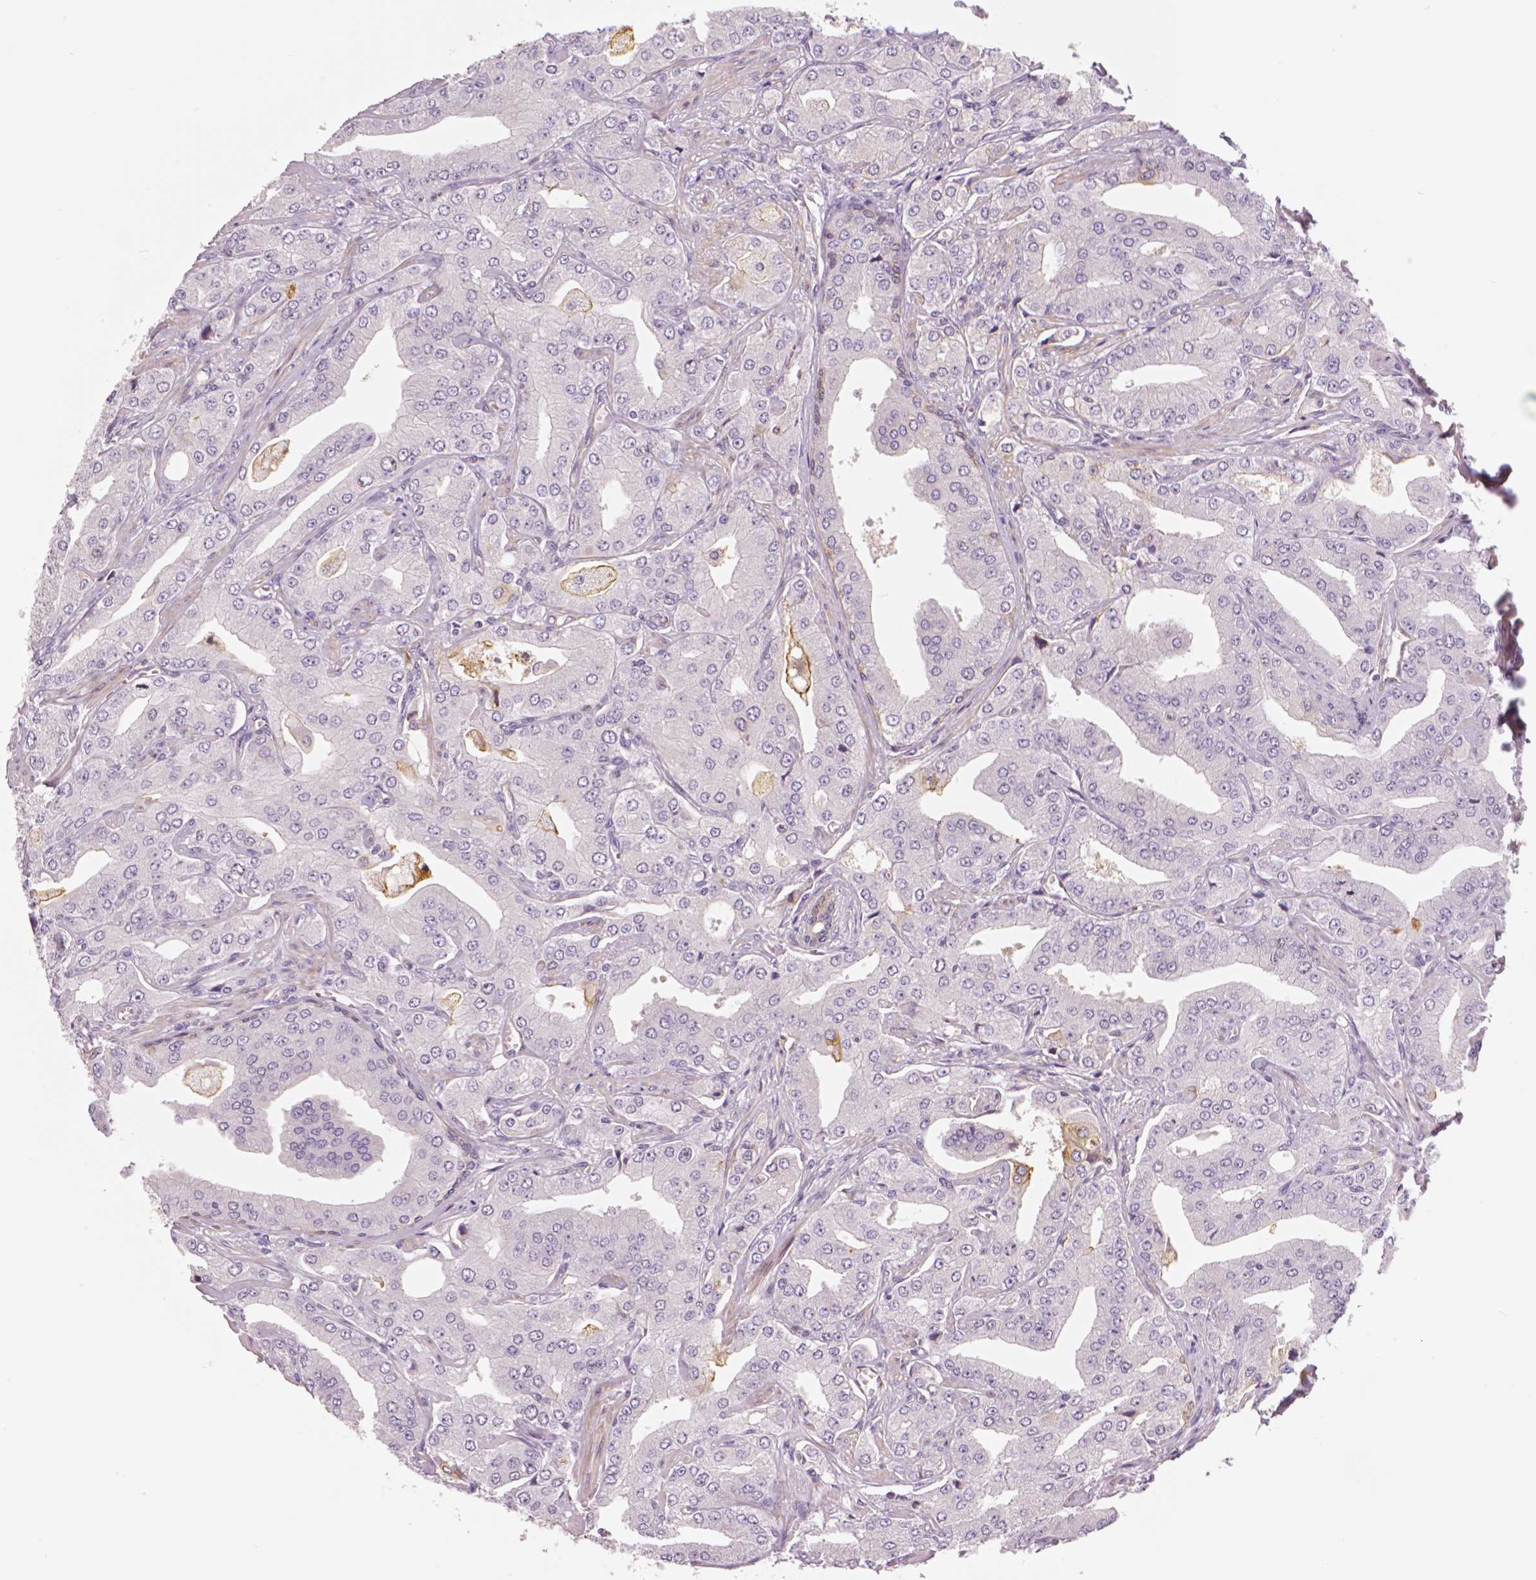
{"staining": {"intensity": "negative", "quantity": "none", "location": "none"}, "tissue": "prostate cancer", "cell_type": "Tumor cells", "image_type": "cancer", "snomed": [{"axis": "morphology", "description": "Adenocarcinoma, Low grade"}, {"axis": "topography", "description": "Prostate"}], "caption": "Prostate cancer was stained to show a protein in brown. There is no significant positivity in tumor cells.", "gene": "MKI67", "patient": {"sex": "male", "age": 60}}